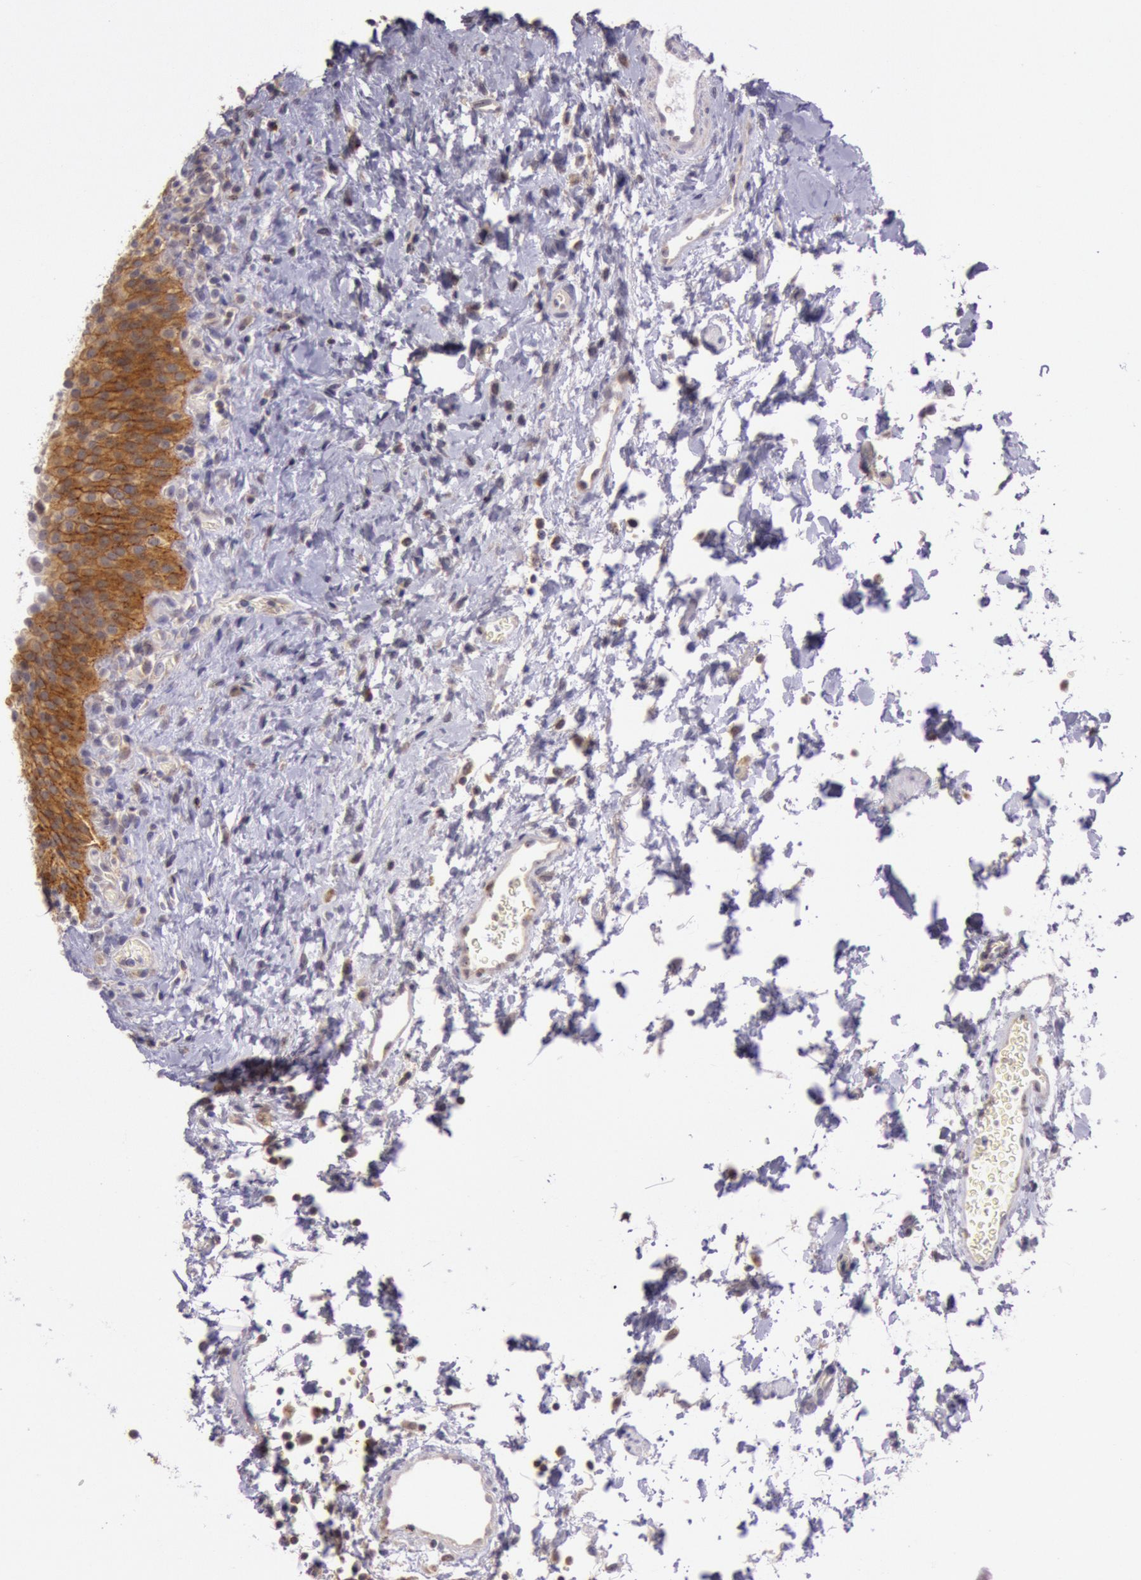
{"staining": {"intensity": "strong", "quantity": ">75%", "location": "cytoplasmic/membranous"}, "tissue": "urinary bladder", "cell_type": "Urothelial cells", "image_type": "normal", "snomed": [{"axis": "morphology", "description": "Normal tissue, NOS"}, {"axis": "topography", "description": "Urinary bladder"}], "caption": "The image reveals staining of unremarkable urinary bladder, revealing strong cytoplasmic/membranous protein positivity (brown color) within urothelial cells. Using DAB (3,3'-diaminobenzidine) (brown) and hematoxylin (blue) stains, captured at high magnification using brightfield microscopy.", "gene": "CDK16", "patient": {"sex": "male", "age": 51}}